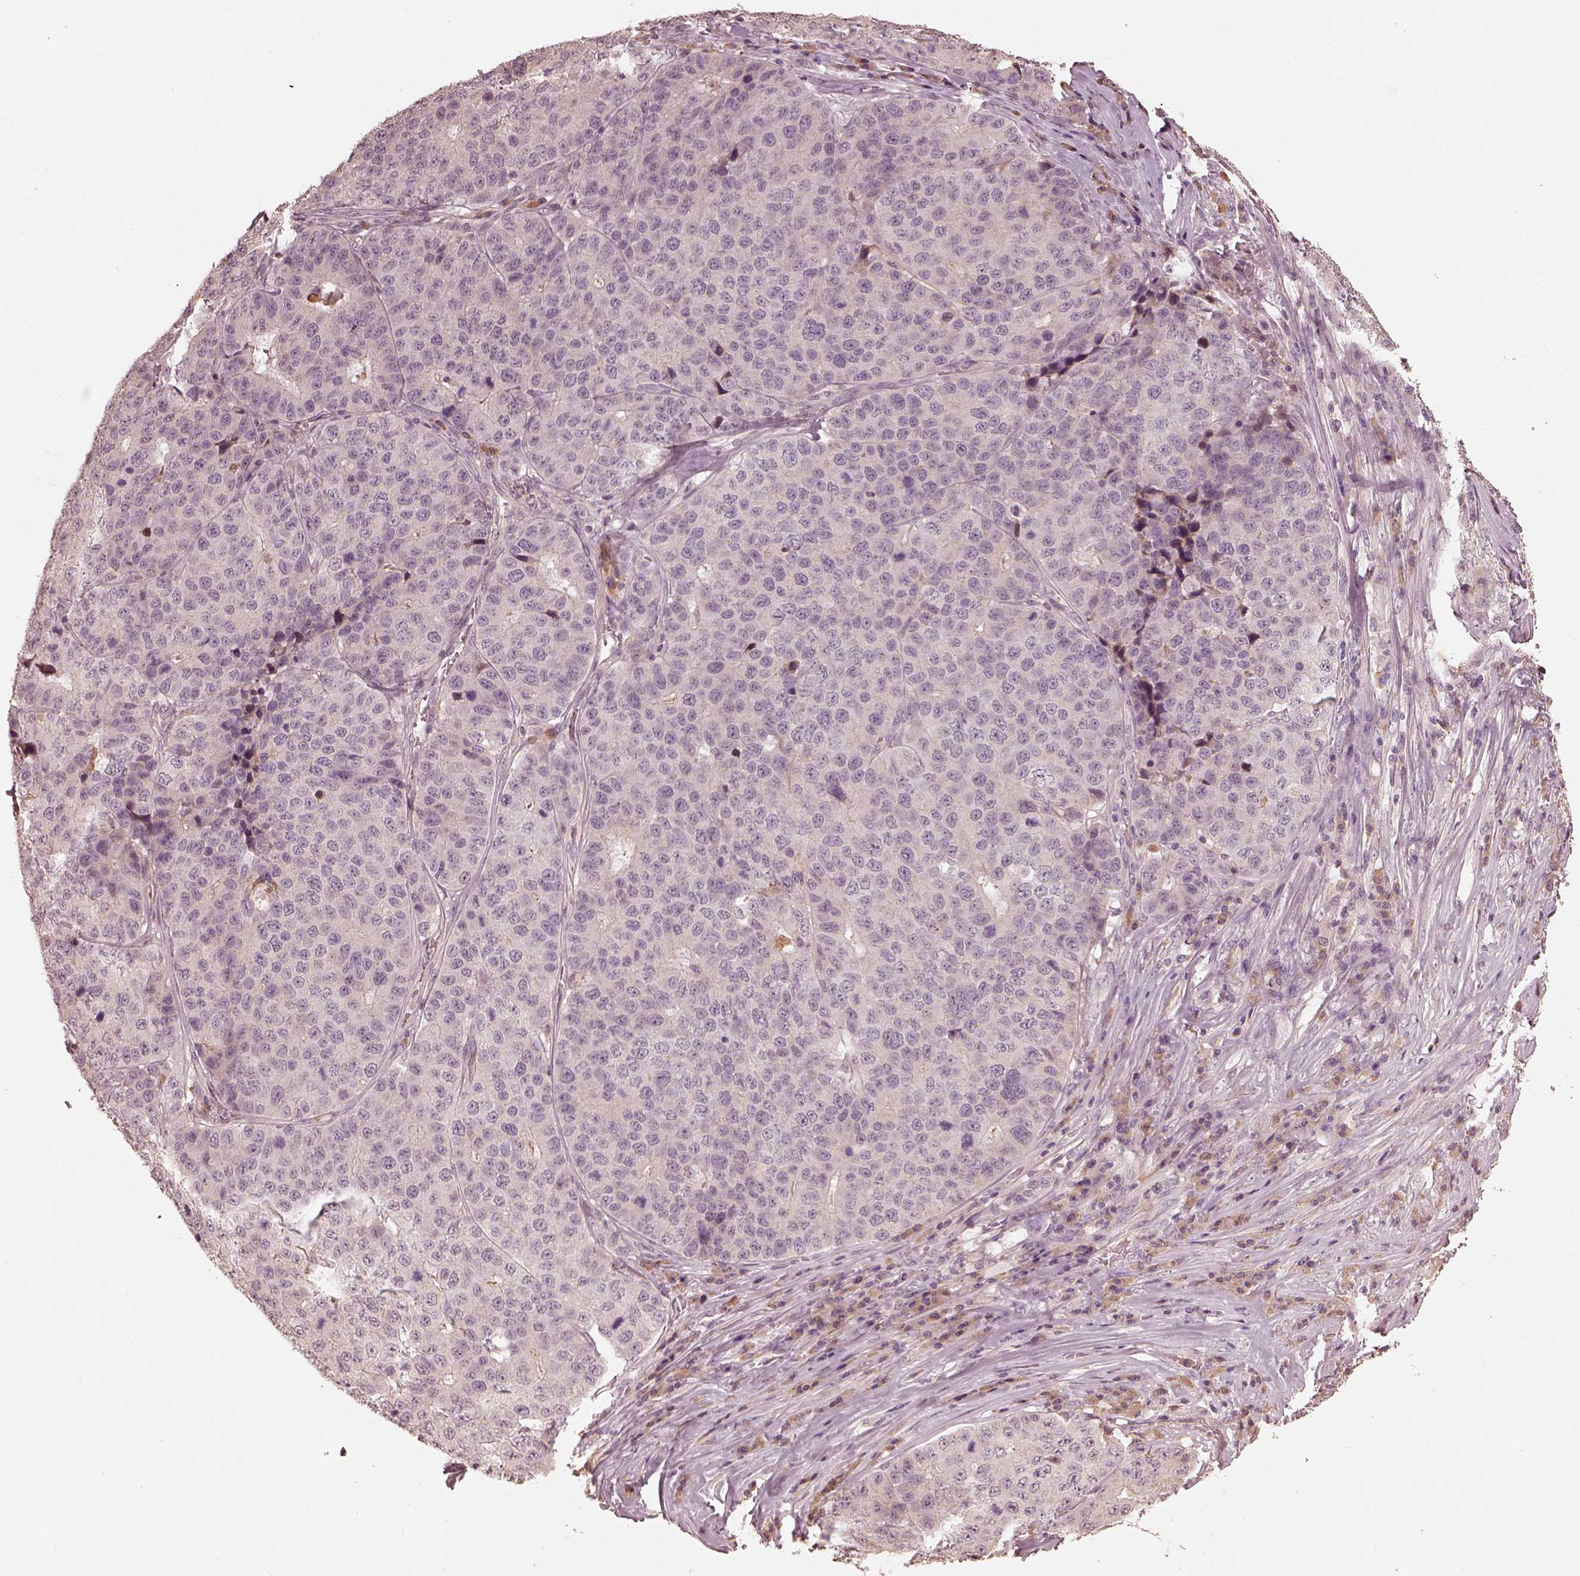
{"staining": {"intensity": "negative", "quantity": "none", "location": "none"}, "tissue": "stomach cancer", "cell_type": "Tumor cells", "image_type": "cancer", "snomed": [{"axis": "morphology", "description": "Adenocarcinoma, NOS"}, {"axis": "topography", "description": "Stomach"}], "caption": "A micrograph of human stomach adenocarcinoma is negative for staining in tumor cells.", "gene": "CALR3", "patient": {"sex": "male", "age": 71}}